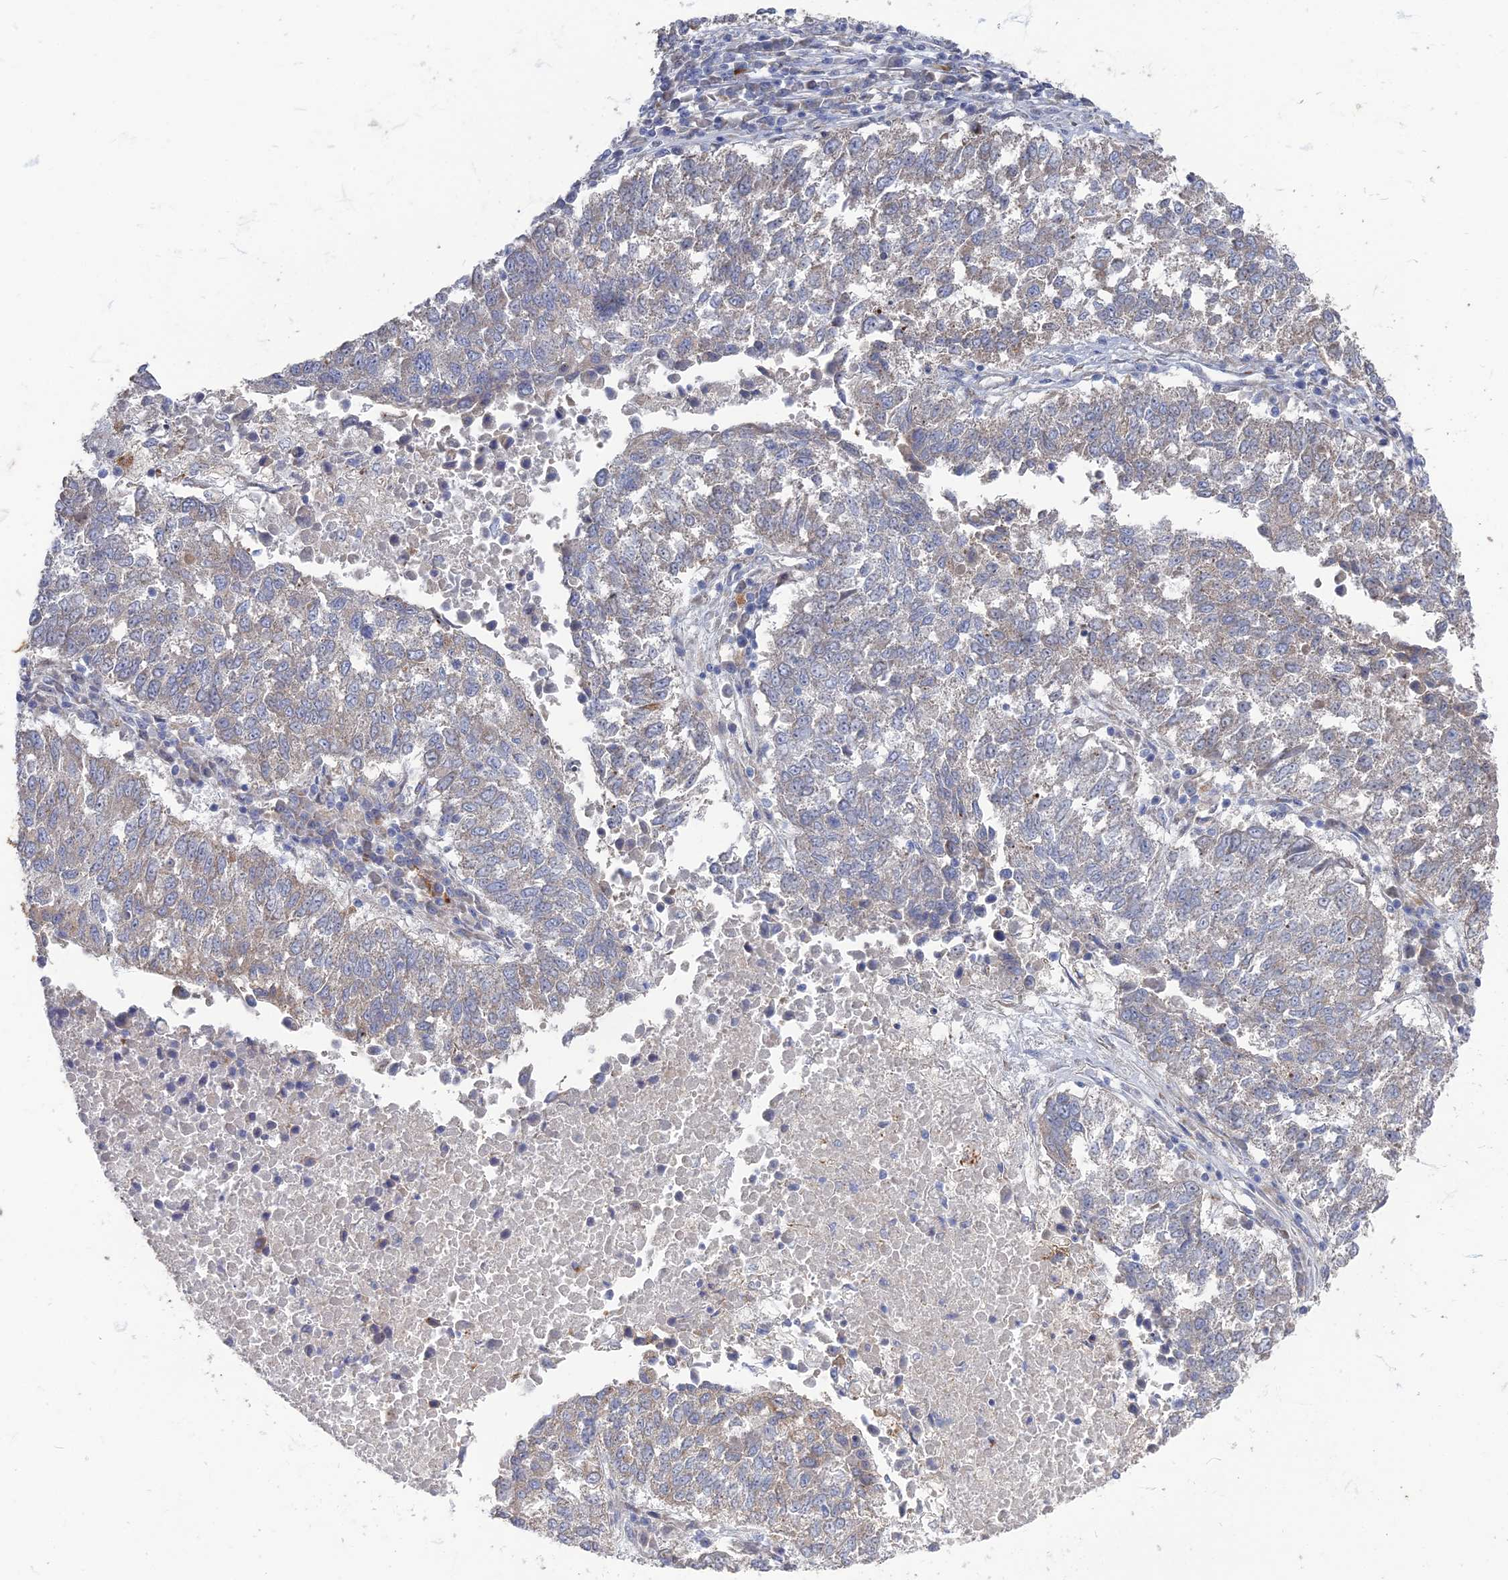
{"staining": {"intensity": "negative", "quantity": "none", "location": "none"}, "tissue": "lung cancer", "cell_type": "Tumor cells", "image_type": "cancer", "snomed": [{"axis": "morphology", "description": "Squamous cell carcinoma, NOS"}, {"axis": "topography", "description": "Lung"}], "caption": "Immunohistochemistry photomicrograph of lung cancer stained for a protein (brown), which shows no staining in tumor cells.", "gene": "TMEM128", "patient": {"sex": "male", "age": 73}}